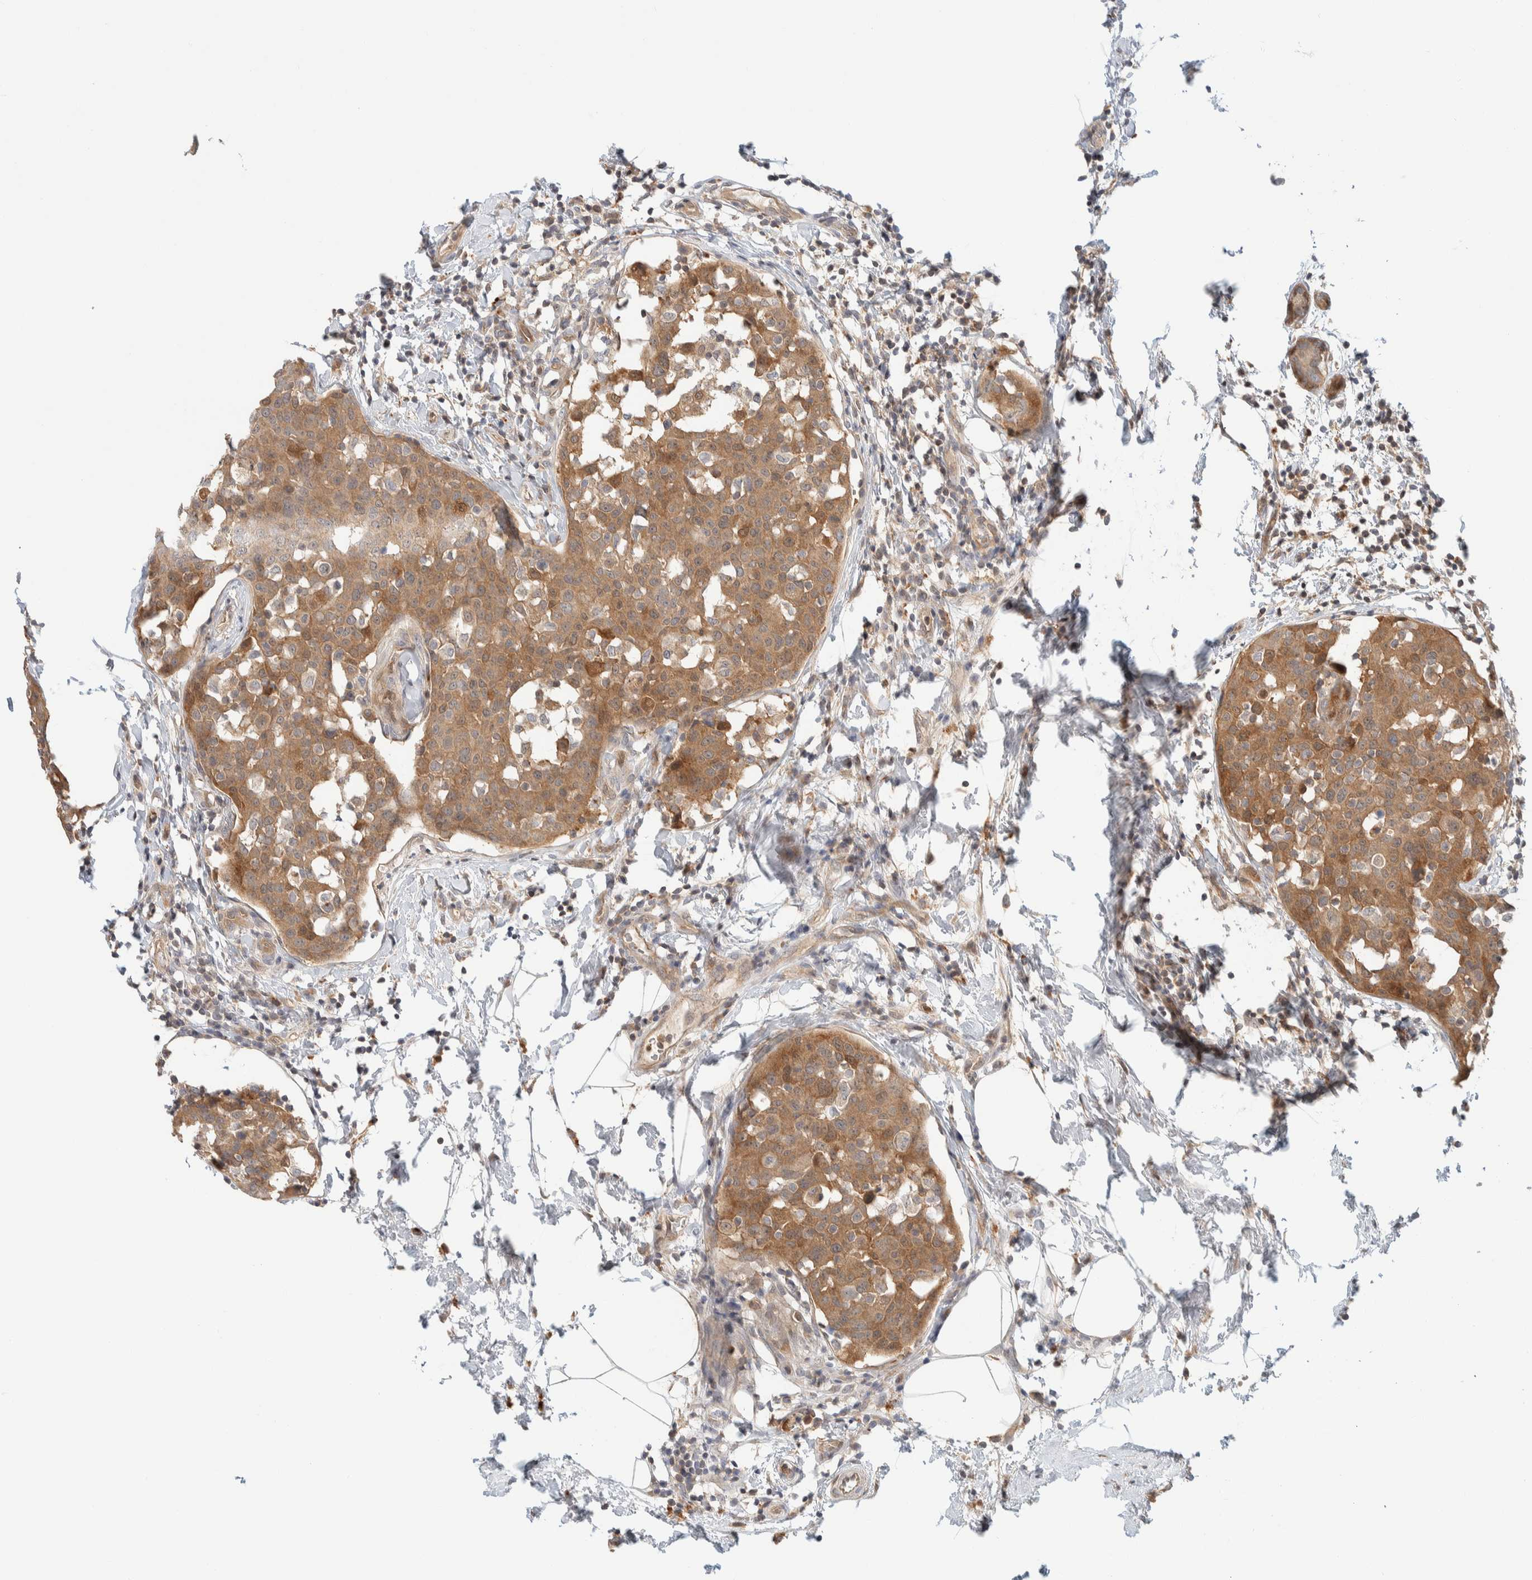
{"staining": {"intensity": "moderate", "quantity": ">75%", "location": "cytoplasmic/membranous"}, "tissue": "breast cancer", "cell_type": "Tumor cells", "image_type": "cancer", "snomed": [{"axis": "morphology", "description": "Normal tissue, NOS"}, {"axis": "morphology", "description": "Duct carcinoma"}, {"axis": "topography", "description": "Breast"}], "caption": "The immunohistochemical stain highlights moderate cytoplasmic/membranous positivity in tumor cells of breast infiltrating ductal carcinoma tissue. The staining is performed using DAB brown chromogen to label protein expression. The nuclei are counter-stained blue using hematoxylin.", "gene": "GCLM", "patient": {"sex": "female", "age": 37}}